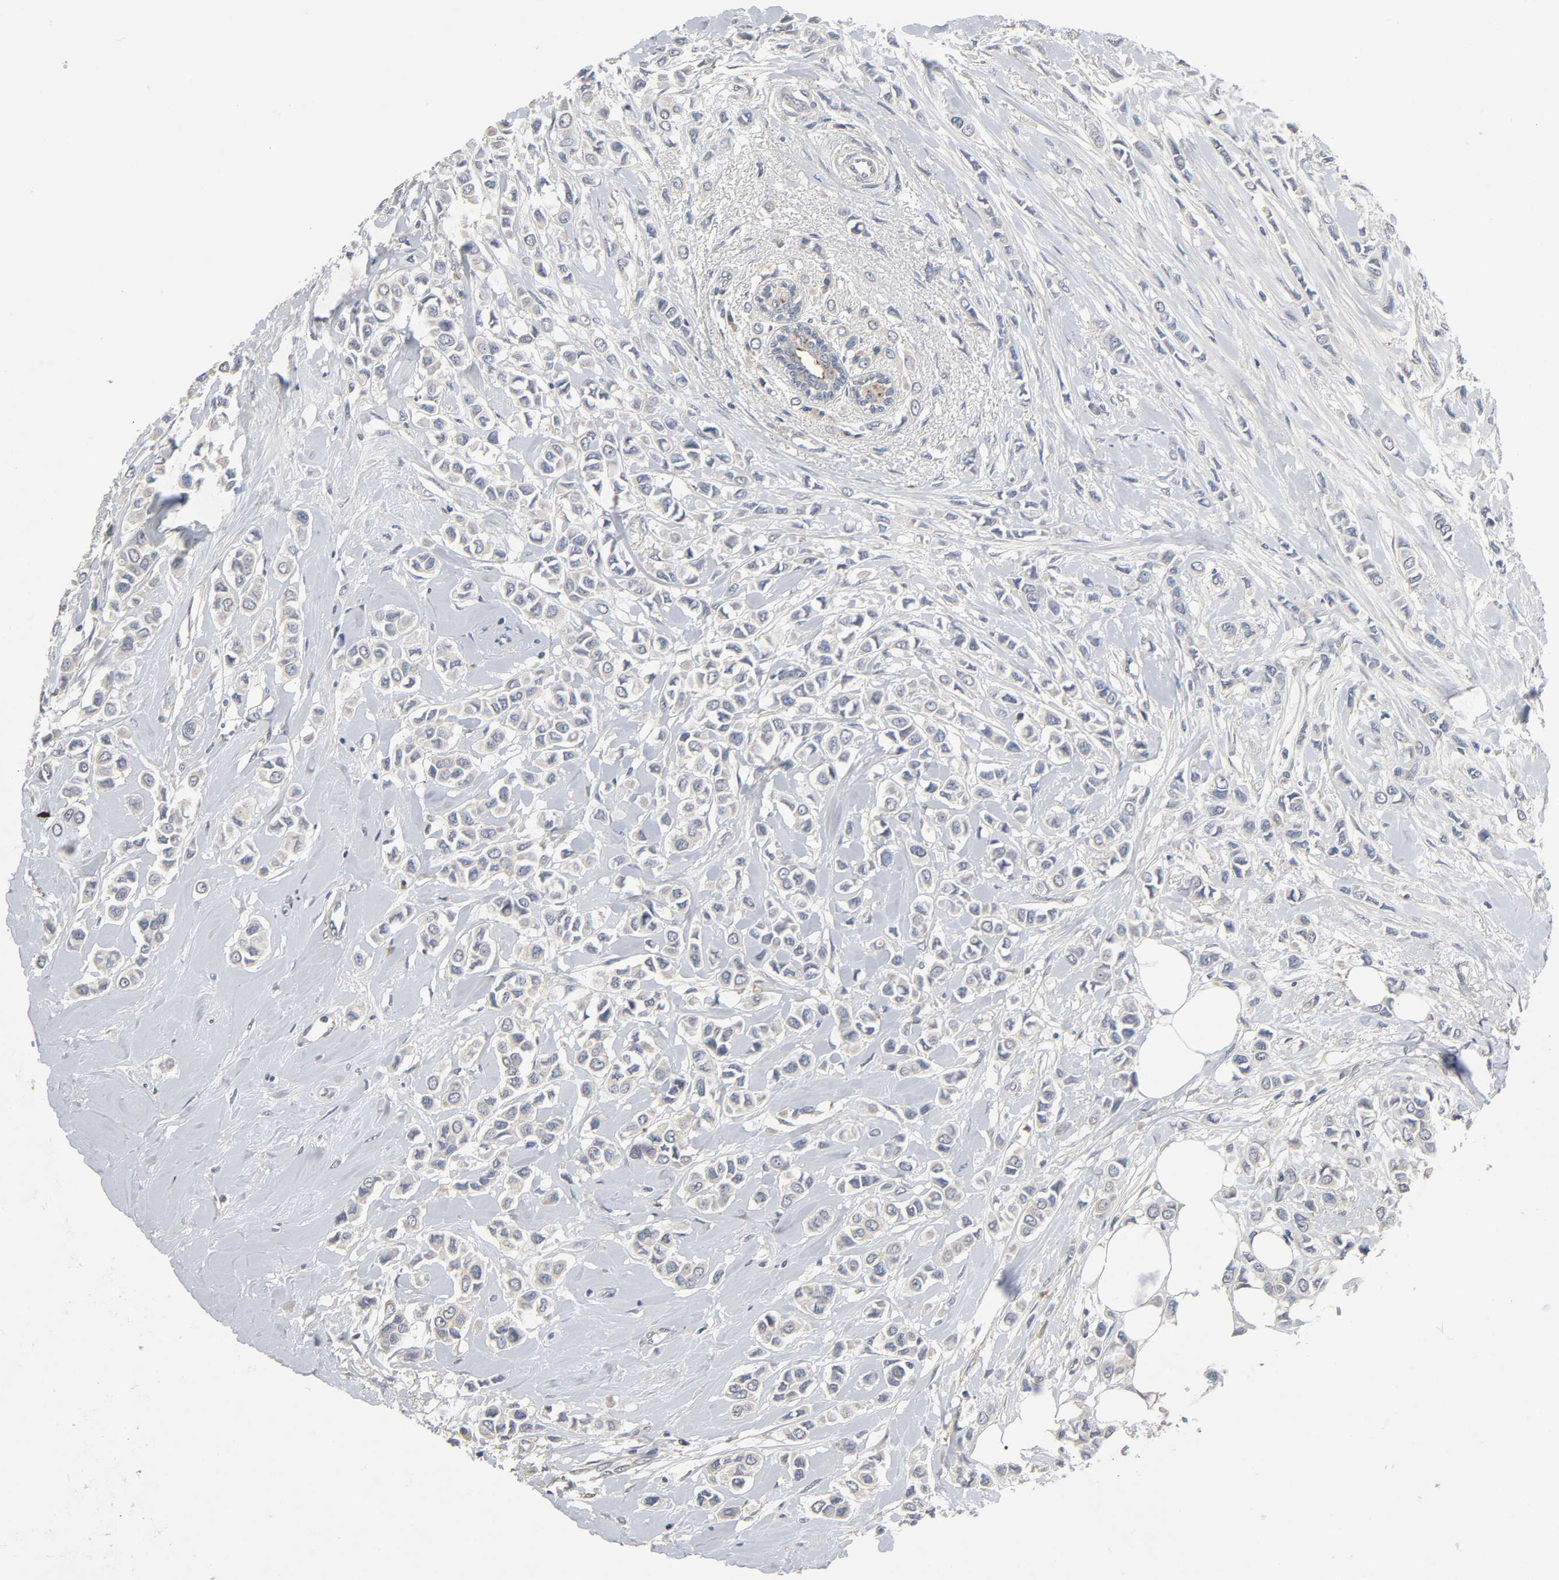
{"staining": {"intensity": "negative", "quantity": "none", "location": "none"}, "tissue": "breast cancer", "cell_type": "Tumor cells", "image_type": "cancer", "snomed": [{"axis": "morphology", "description": "Lobular carcinoma"}, {"axis": "topography", "description": "Breast"}], "caption": "Tumor cells are negative for brown protein staining in breast lobular carcinoma. Brightfield microscopy of immunohistochemistry (IHC) stained with DAB (brown) and hematoxylin (blue), captured at high magnification.", "gene": "SLC10A2", "patient": {"sex": "female", "age": 51}}